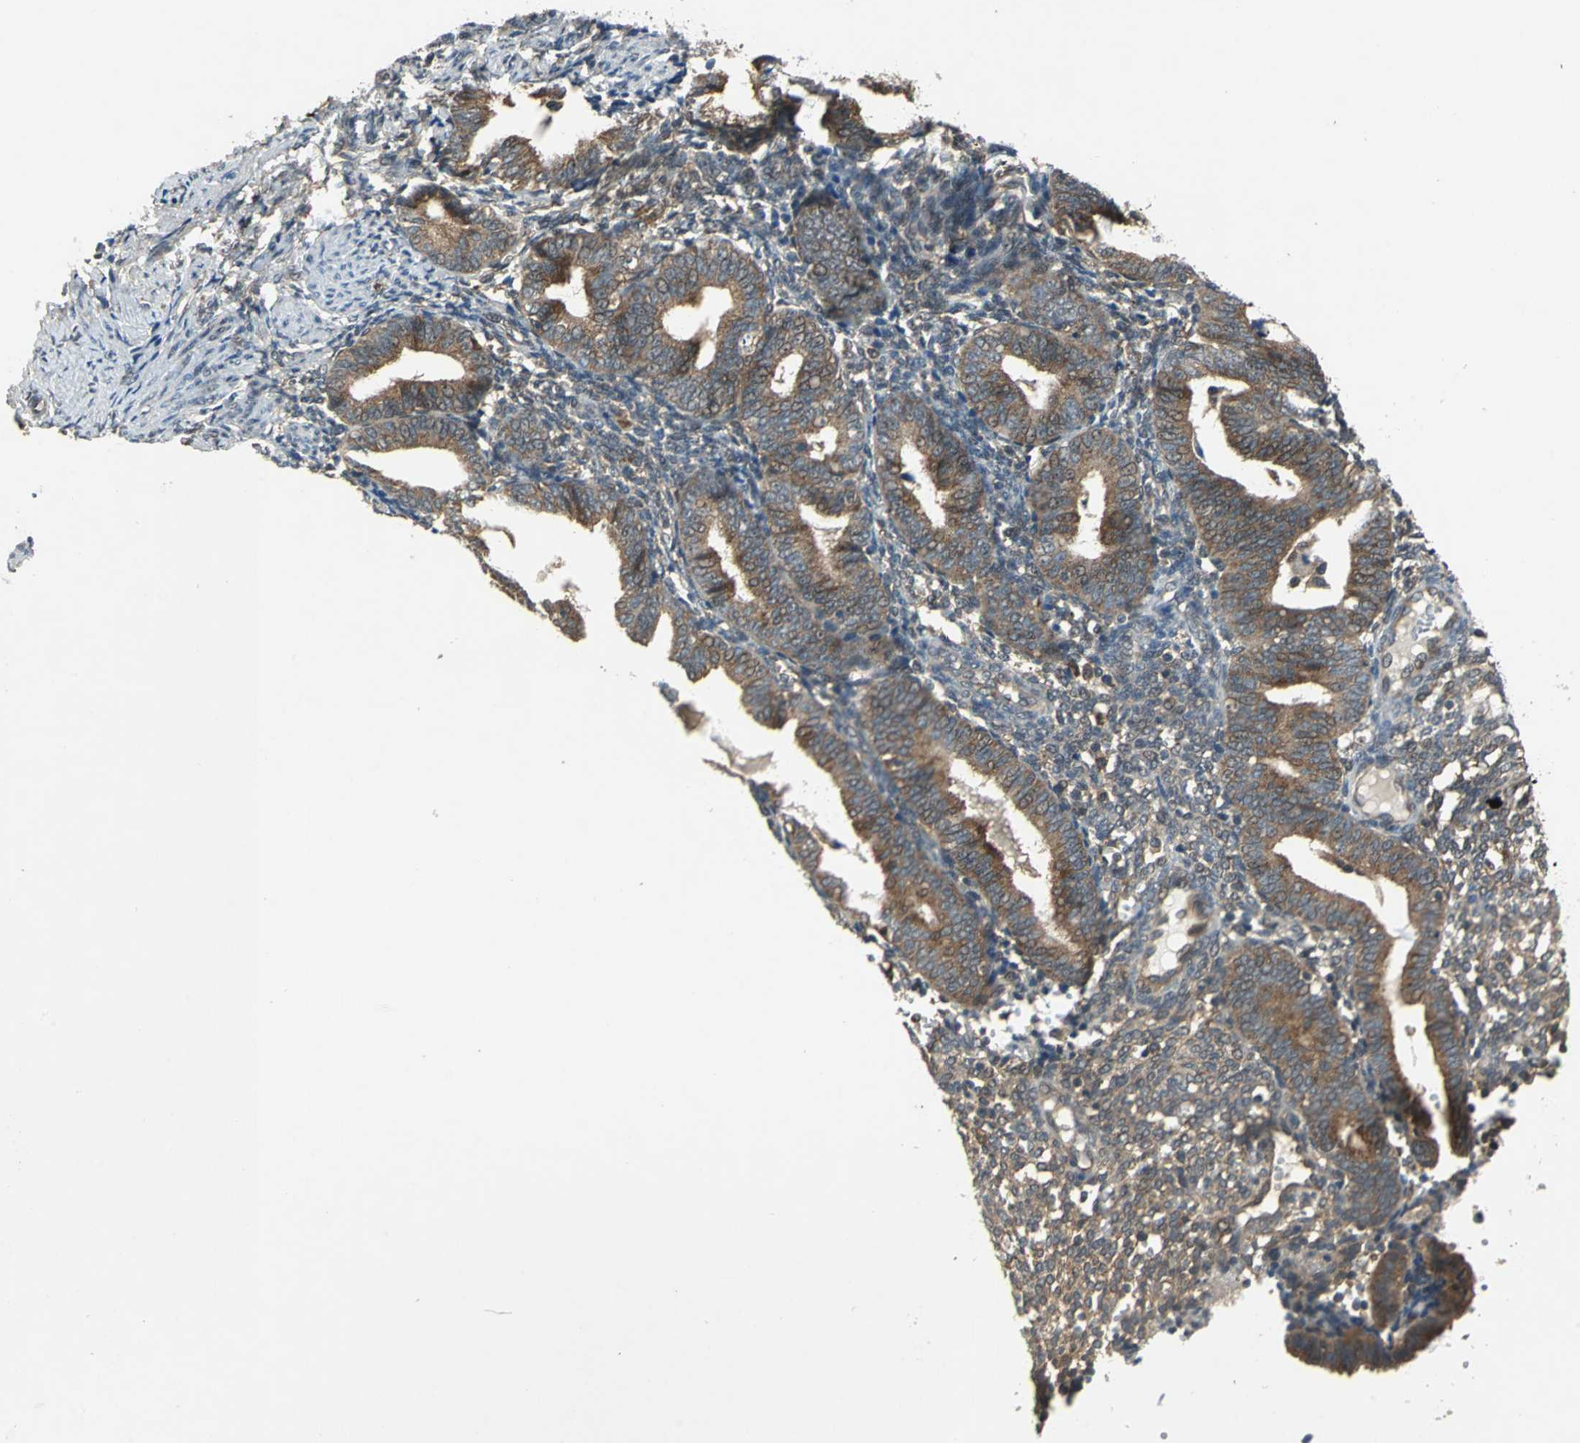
{"staining": {"intensity": "moderate", "quantity": ">75%", "location": "cytoplasmic/membranous"}, "tissue": "endometrium", "cell_type": "Cells in endometrial stroma", "image_type": "normal", "snomed": [{"axis": "morphology", "description": "Normal tissue, NOS"}, {"axis": "topography", "description": "Endometrium"}], "caption": "Normal endometrium demonstrates moderate cytoplasmic/membranous positivity in about >75% of cells in endometrial stroma, visualized by immunohistochemistry.", "gene": "NFKBIE", "patient": {"sex": "female", "age": 61}}